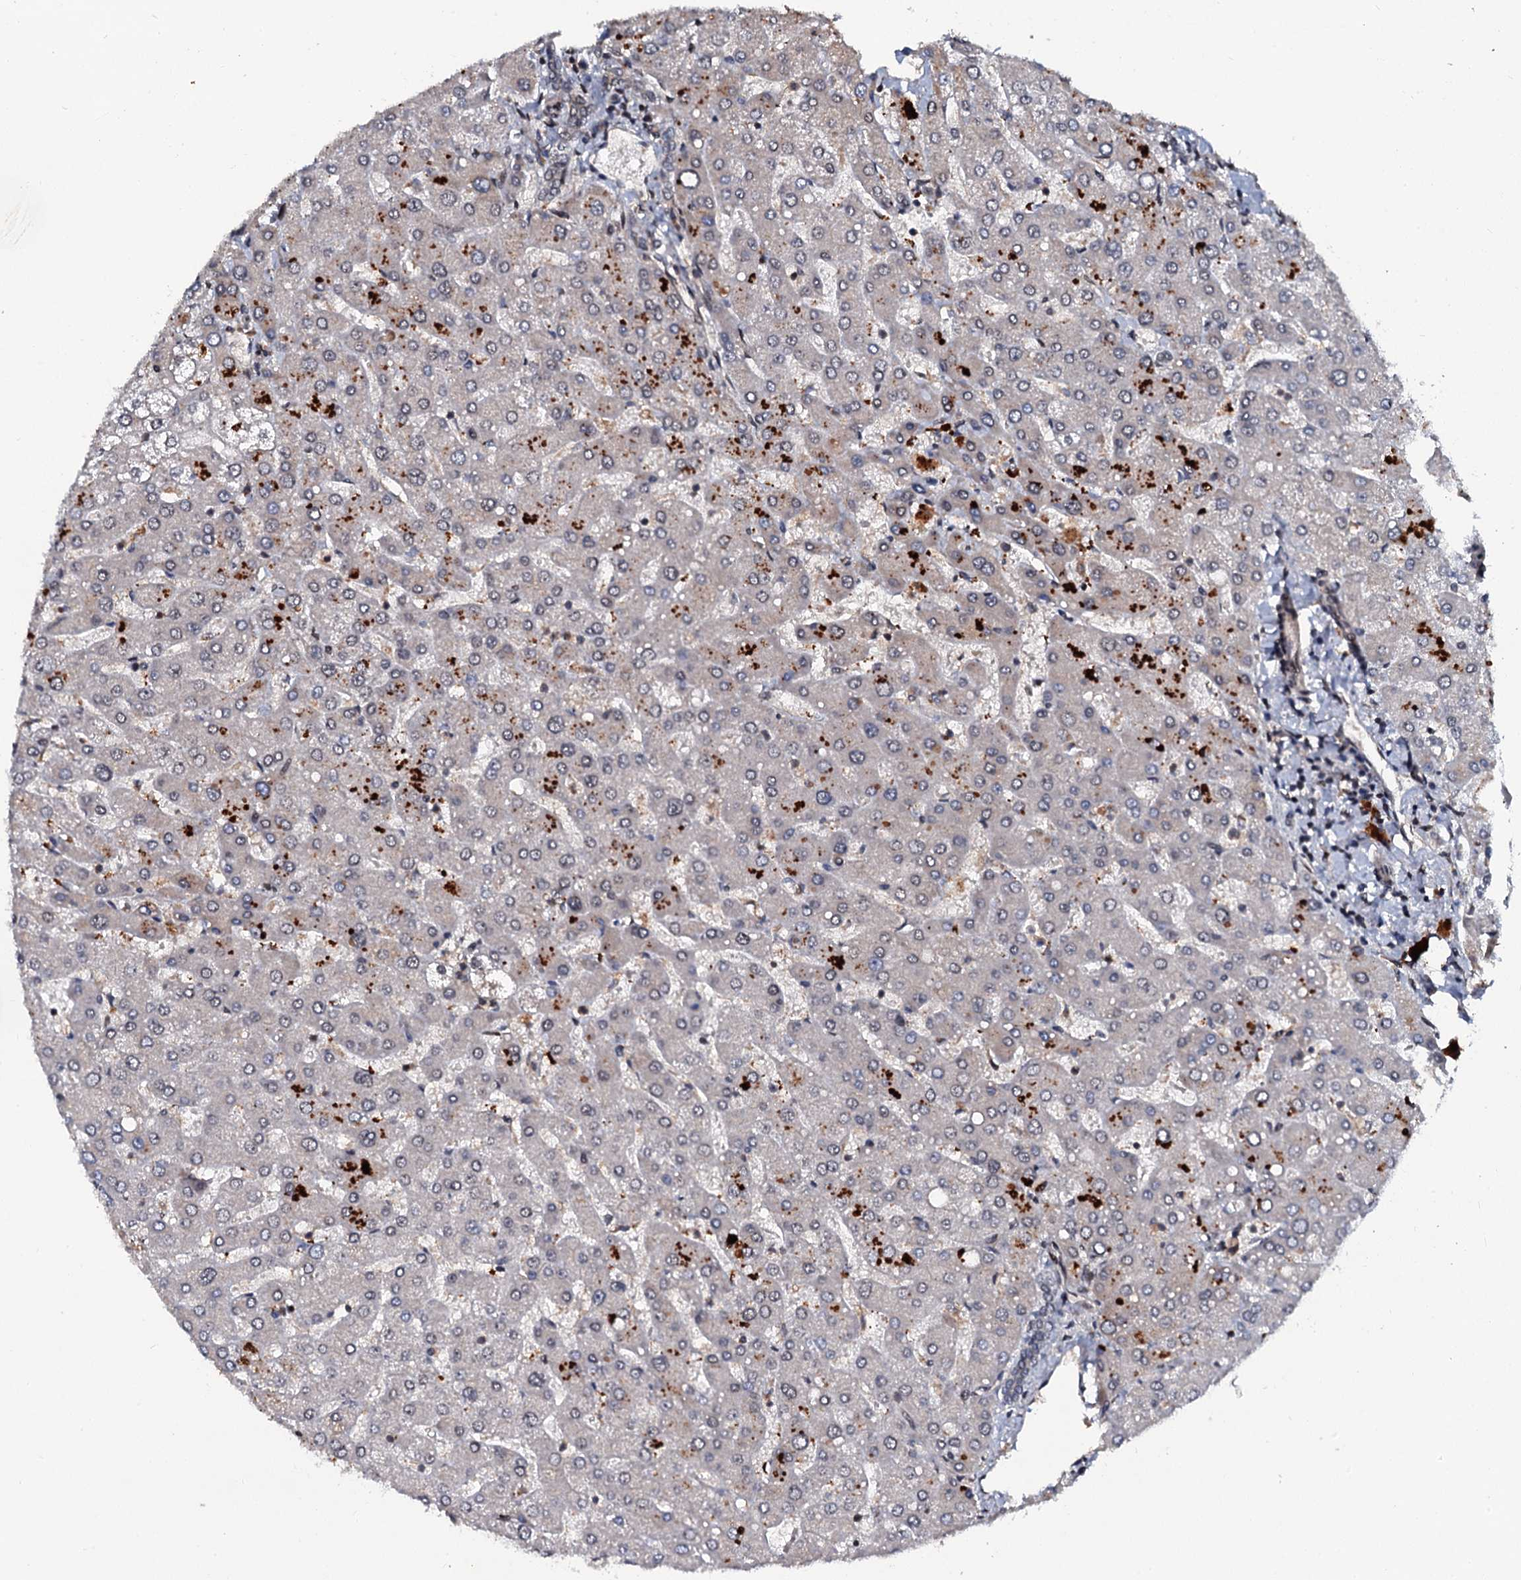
{"staining": {"intensity": "negative", "quantity": "none", "location": "none"}, "tissue": "liver", "cell_type": "Cholangiocytes", "image_type": "normal", "snomed": [{"axis": "morphology", "description": "Normal tissue, NOS"}, {"axis": "topography", "description": "Liver"}], "caption": "There is no significant expression in cholangiocytes of liver. (IHC, brightfield microscopy, high magnification).", "gene": "N4BP1", "patient": {"sex": "male", "age": 55}}